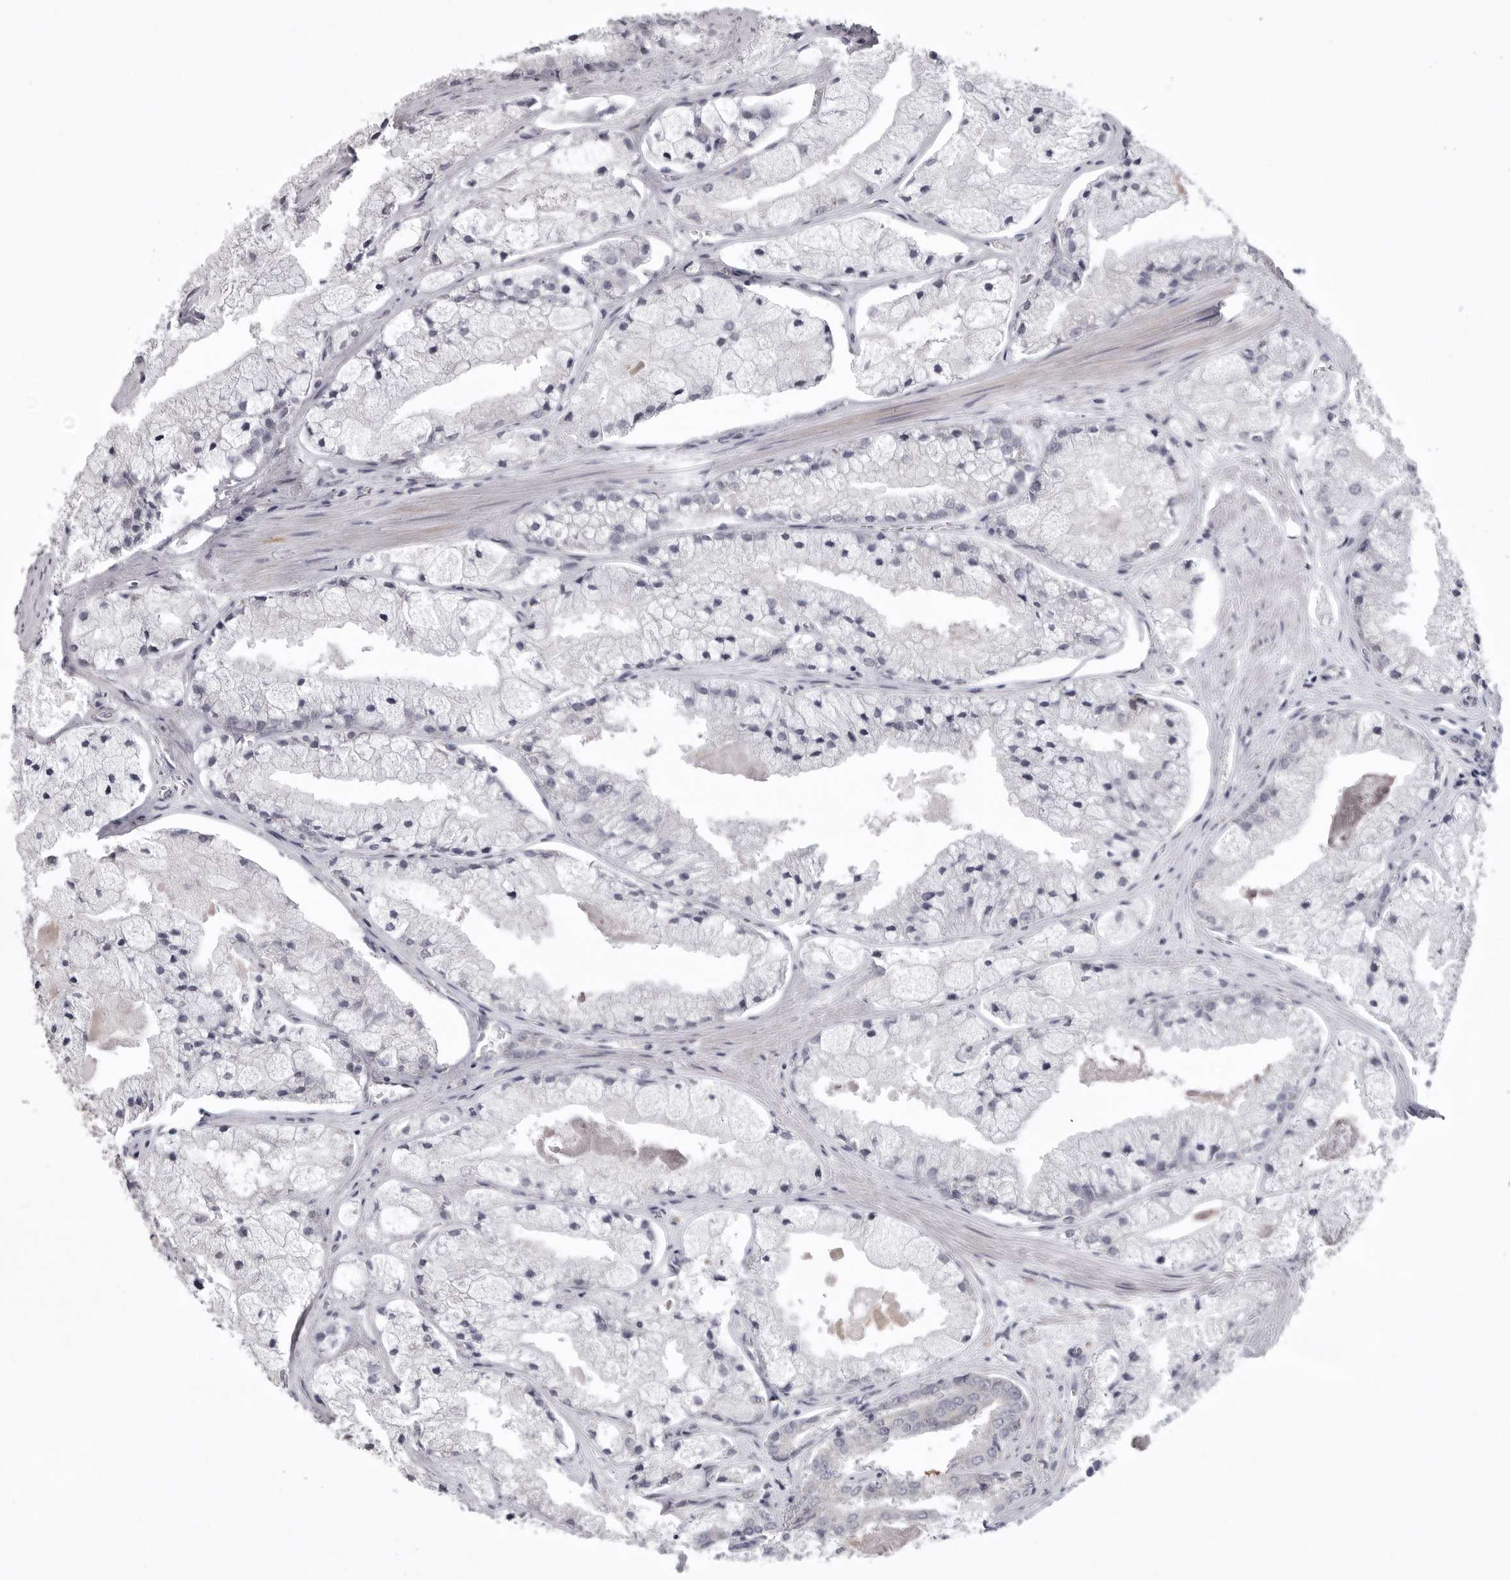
{"staining": {"intensity": "negative", "quantity": "none", "location": "none"}, "tissue": "prostate cancer", "cell_type": "Tumor cells", "image_type": "cancer", "snomed": [{"axis": "morphology", "description": "Adenocarcinoma, High grade"}, {"axis": "topography", "description": "Prostate"}], "caption": "Tumor cells are negative for protein expression in human prostate cancer (adenocarcinoma (high-grade)).", "gene": "C1orf109", "patient": {"sex": "male", "age": 50}}